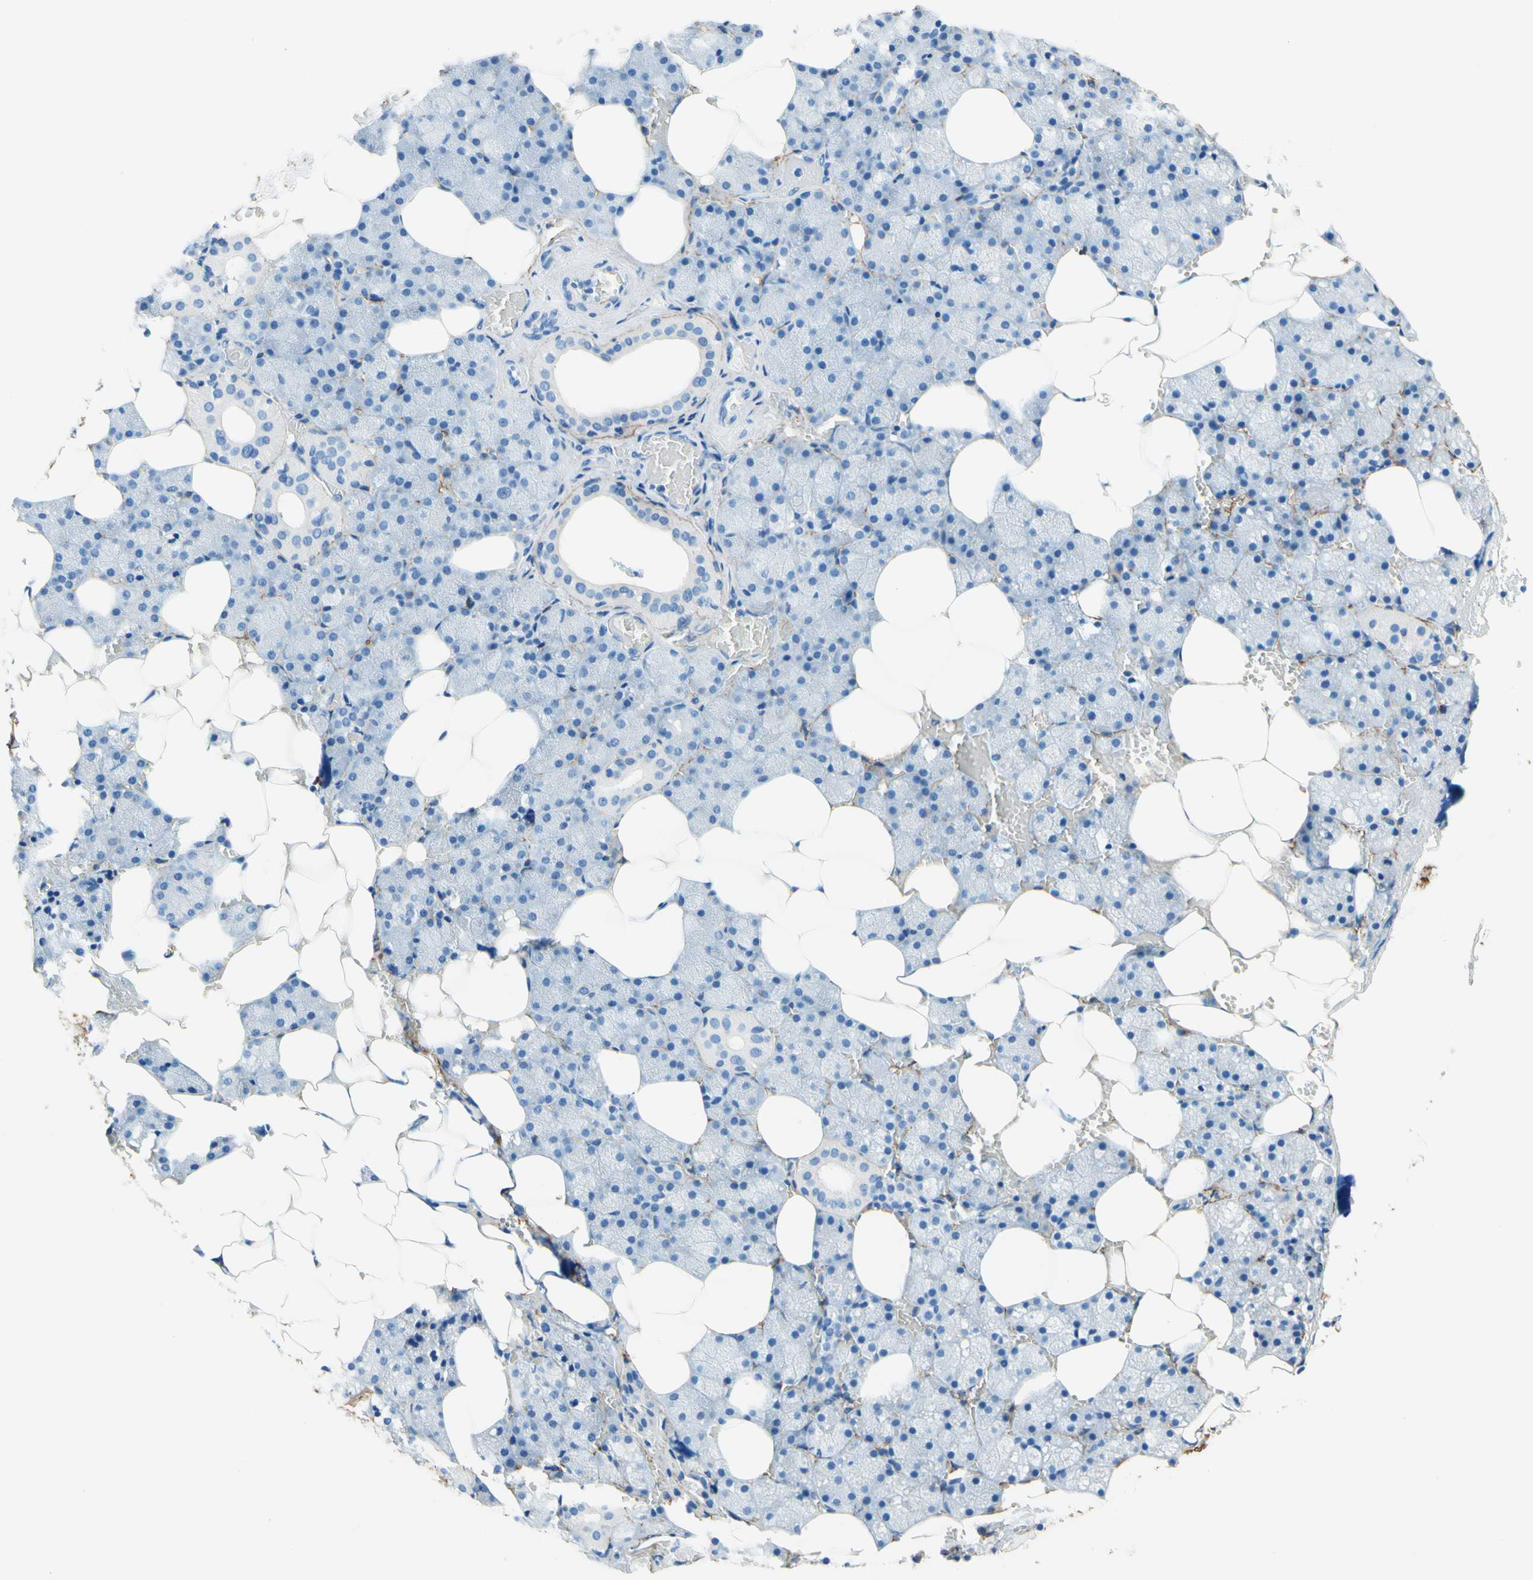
{"staining": {"intensity": "negative", "quantity": "none", "location": "none"}, "tissue": "salivary gland", "cell_type": "Glandular cells", "image_type": "normal", "snomed": [{"axis": "morphology", "description": "Normal tissue, NOS"}, {"axis": "topography", "description": "Salivary gland"}], "caption": "The histopathology image demonstrates no significant expression in glandular cells of salivary gland.", "gene": "MFAP5", "patient": {"sex": "male", "age": 62}}